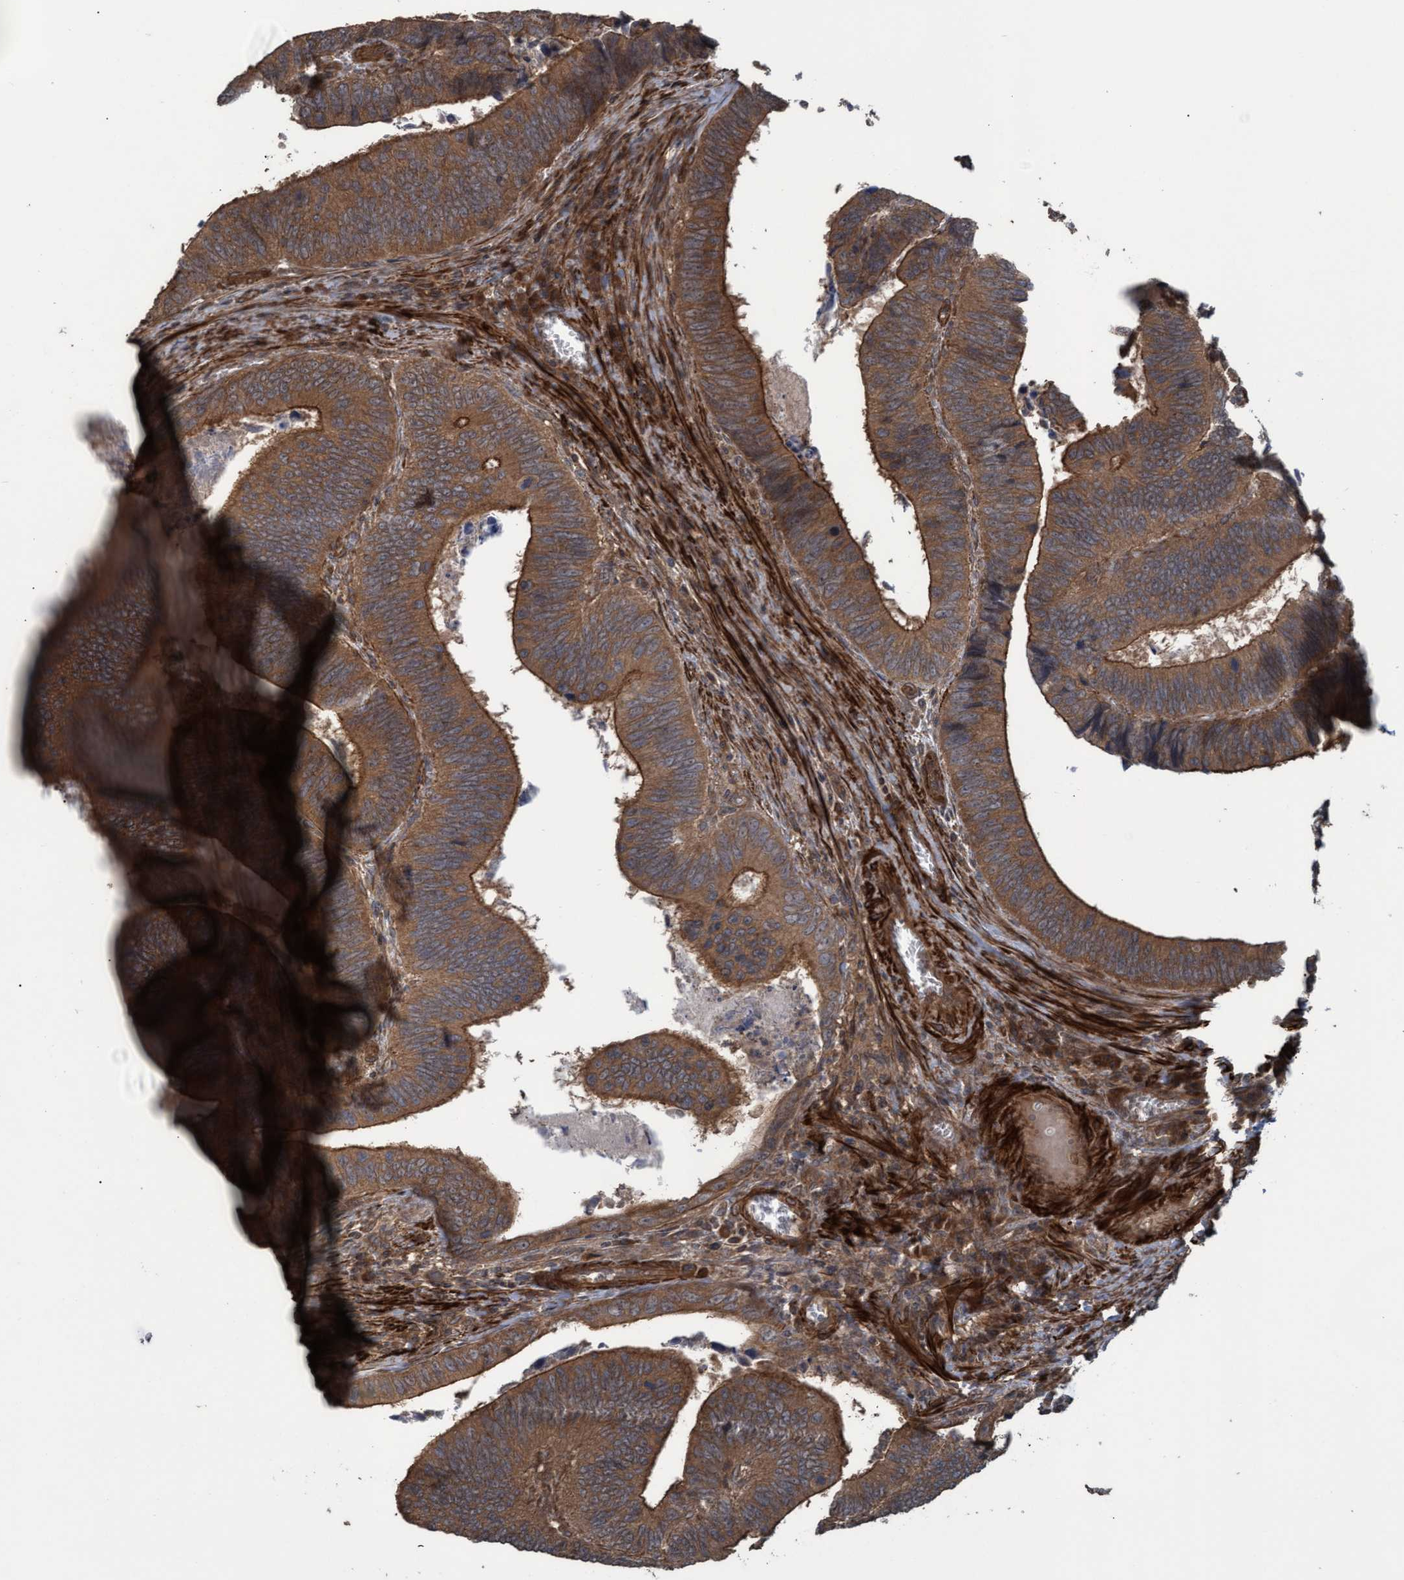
{"staining": {"intensity": "moderate", "quantity": ">75%", "location": "cytoplasmic/membranous"}, "tissue": "colorectal cancer", "cell_type": "Tumor cells", "image_type": "cancer", "snomed": [{"axis": "morphology", "description": "Inflammation, NOS"}, {"axis": "morphology", "description": "Adenocarcinoma, NOS"}, {"axis": "topography", "description": "Colon"}], "caption": "This is a photomicrograph of immunohistochemistry (IHC) staining of colorectal cancer, which shows moderate expression in the cytoplasmic/membranous of tumor cells.", "gene": "GGT6", "patient": {"sex": "male", "age": 72}}